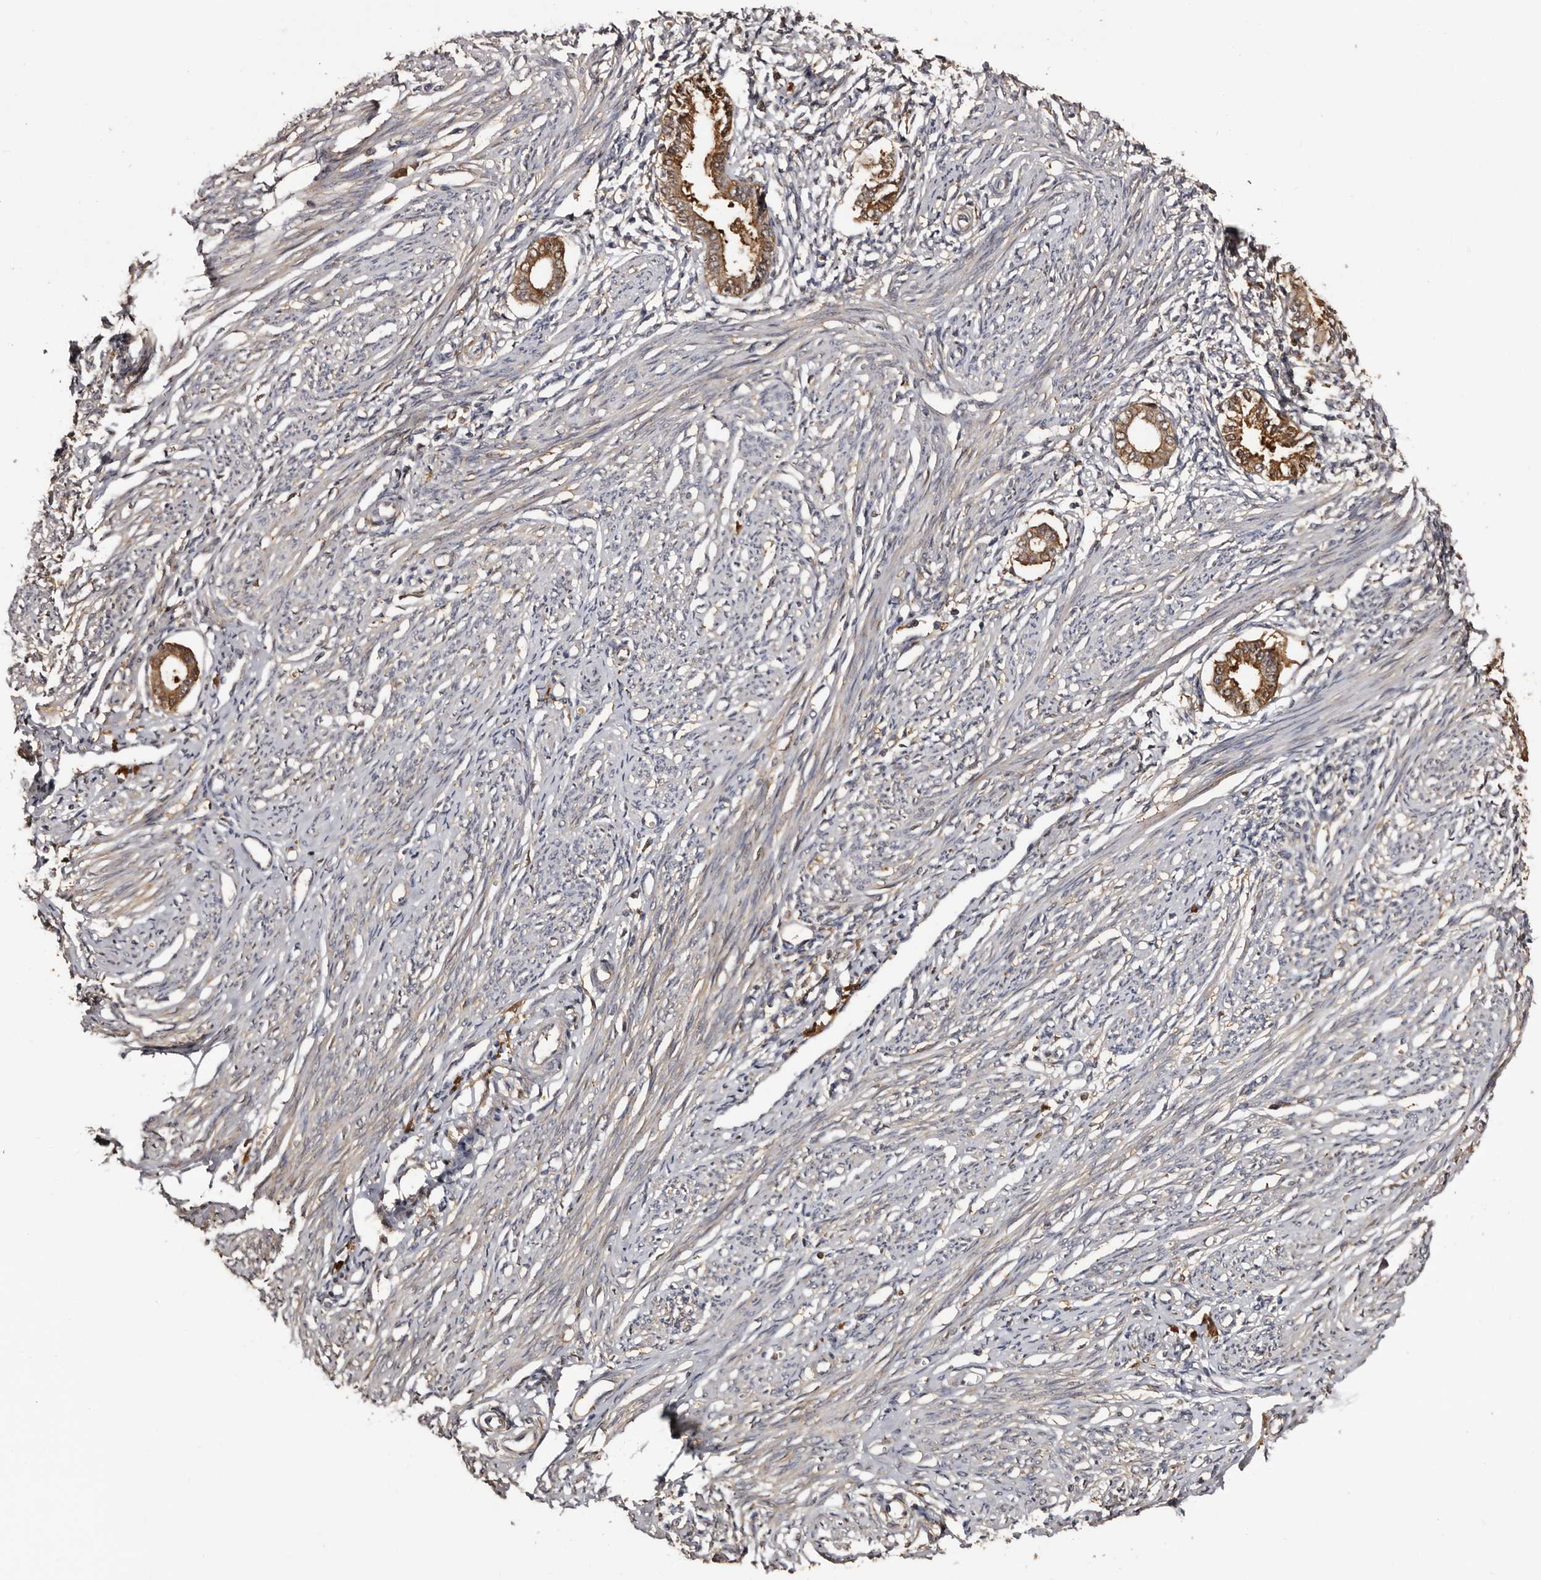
{"staining": {"intensity": "weak", "quantity": "25%-75%", "location": "cytoplasmic/membranous"}, "tissue": "endometrium", "cell_type": "Cells in endometrial stroma", "image_type": "normal", "snomed": [{"axis": "morphology", "description": "Normal tissue, NOS"}, {"axis": "topography", "description": "Endometrium"}], "caption": "This photomicrograph displays immunohistochemistry staining of unremarkable human endometrium, with low weak cytoplasmic/membranous expression in about 25%-75% of cells in endometrial stroma.", "gene": "DNPH1", "patient": {"sex": "female", "age": 56}}